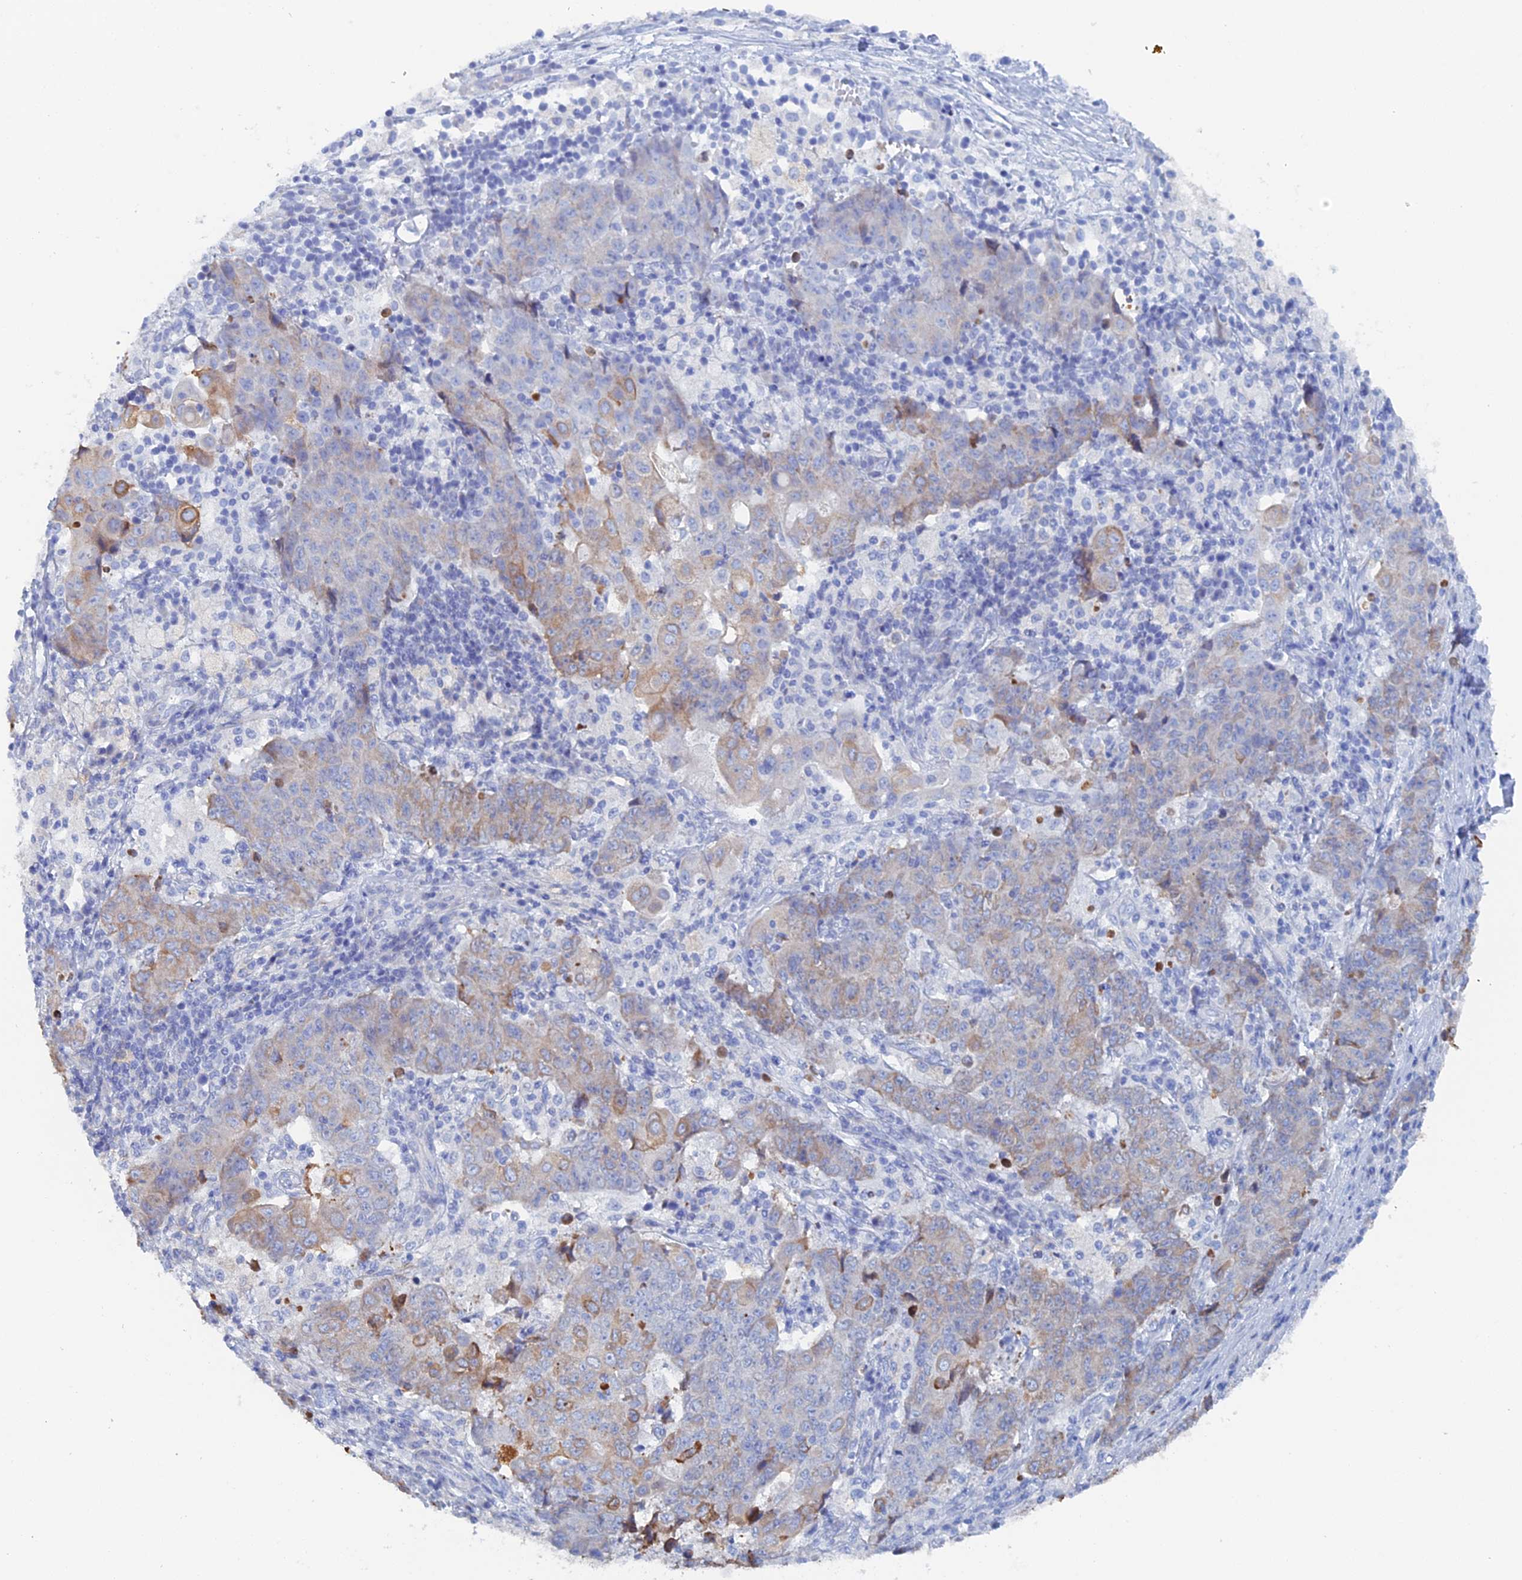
{"staining": {"intensity": "weak", "quantity": "25%-75%", "location": "cytoplasmic/membranous"}, "tissue": "ovarian cancer", "cell_type": "Tumor cells", "image_type": "cancer", "snomed": [{"axis": "morphology", "description": "Carcinoma, endometroid"}, {"axis": "topography", "description": "Ovary"}], "caption": "Protein expression analysis of ovarian cancer displays weak cytoplasmic/membranous staining in about 25%-75% of tumor cells.", "gene": "COG7", "patient": {"sex": "female", "age": 42}}